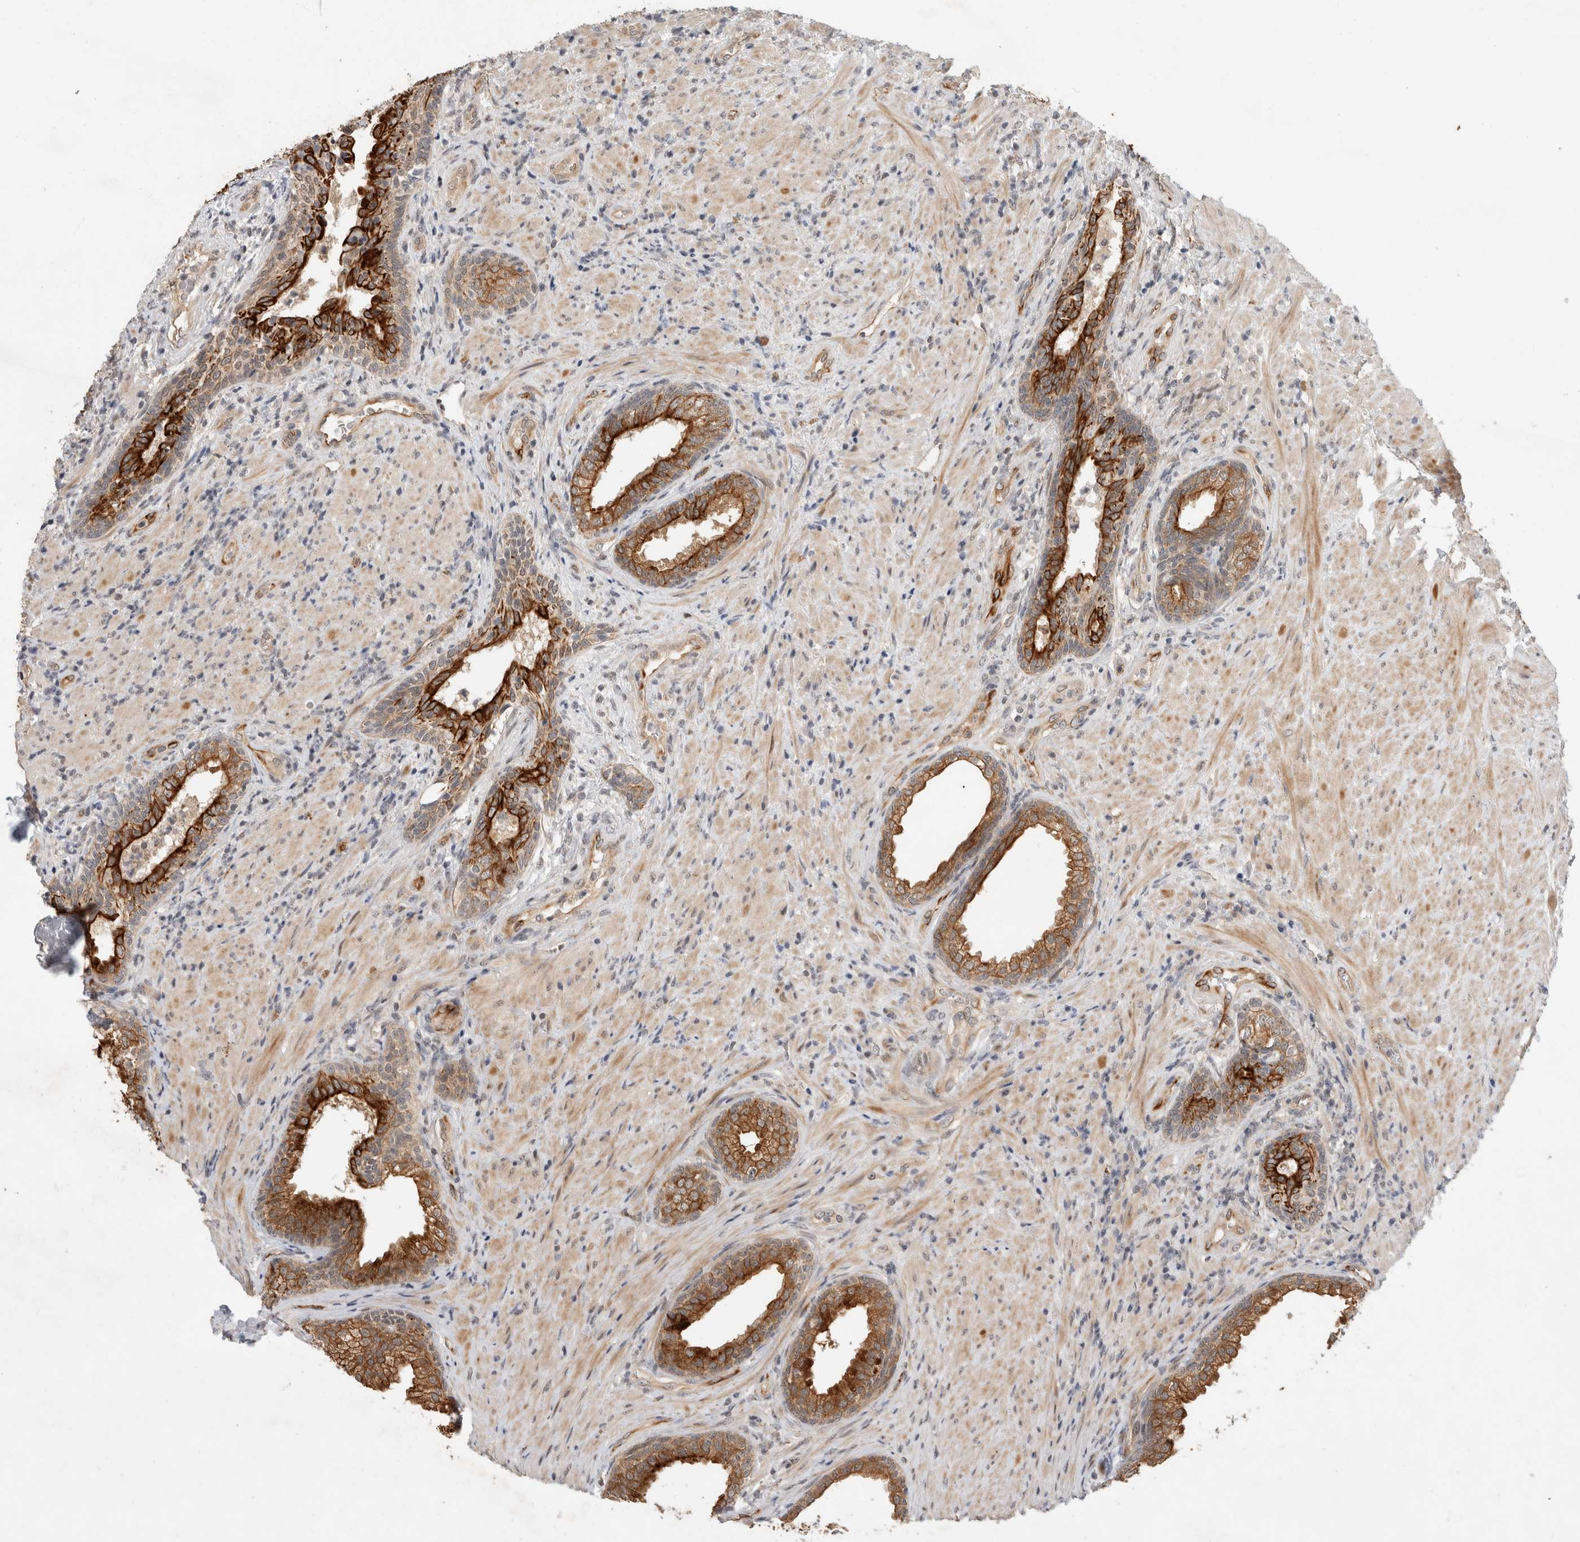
{"staining": {"intensity": "strong", "quantity": ">75%", "location": "cytoplasmic/membranous"}, "tissue": "prostate", "cell_type": "Glandular cells", "image_type": "normal", "snomed": [{"axis": "morphology", "description": "Normal tissue, NOS"}, {"axis": "topography", "description": "Prostate"}], "caption": "Immunohistochemical staining of unremarkable human prostate displays >75% levels of strong cytoplasmic/membranous protein positivity in approximately >75% of glandular cells. The staining was performed using DAB, with brown indicating positive protein expression. Nuclei are stained blue with hematoxylin.", "gene": "CRISPLD1", "patient": {"sex": "male", "age": 76}}